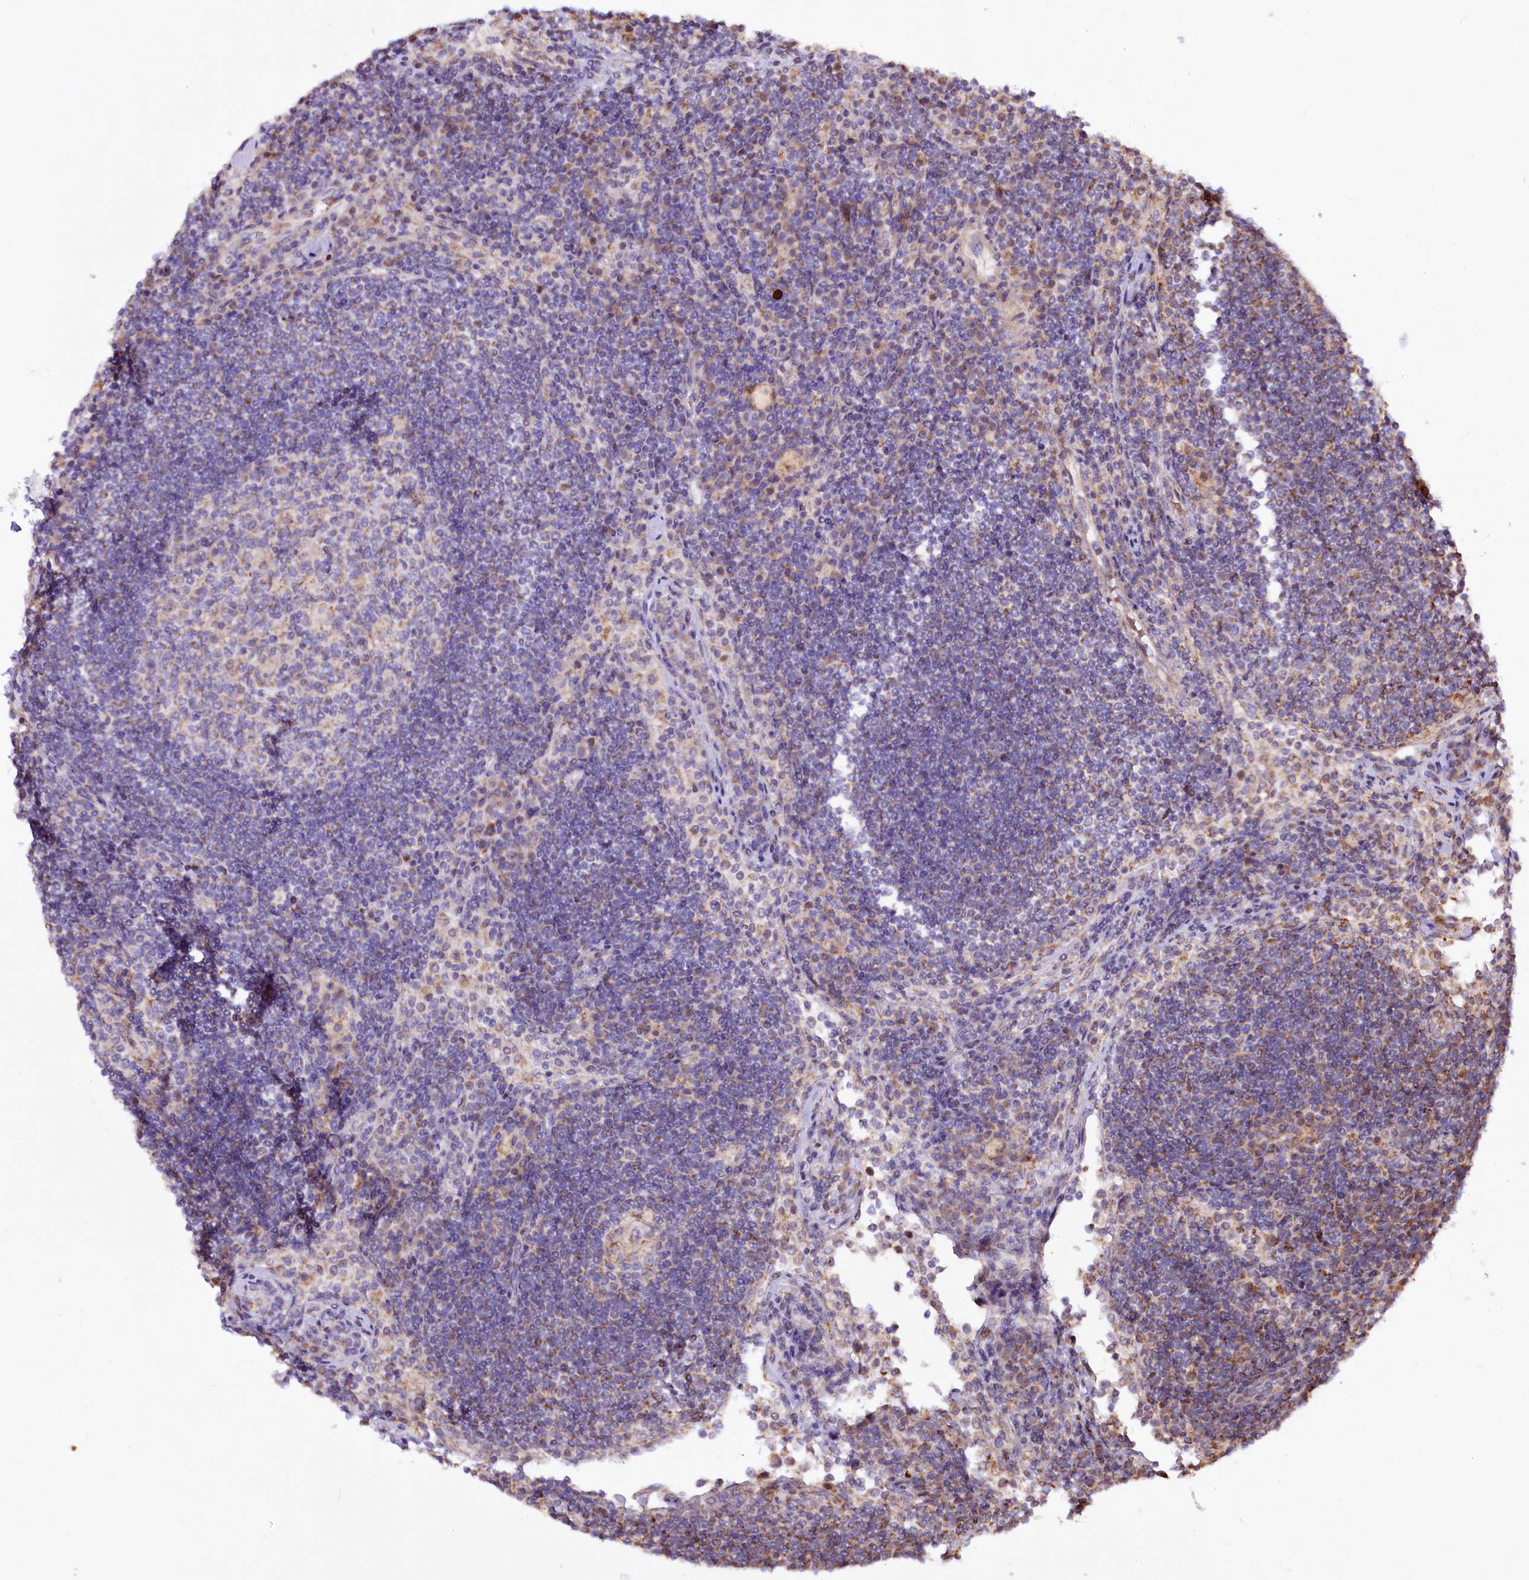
{"staining": {"intensity": "moderate", "quantity": "25%-75%", "location": "cytoplasmic/membranous"}, "tissue": "lymph node", "cell_type": "Germinal center cells", "image_type": "normal", "snomed": [{"axis": "morphology", "description": "Normal tissue, NOS"}, {"axis": "topography", "description": "Lymph node"}], "caption": "There is medium levels of moderate cytoplasmic/membranous staining in germinal center cells of benign lymph node, as demonstrated by immunohistochemical staining (brown color).", "gene": "ST7", "patient": {"sex": "female", "age": 53}}